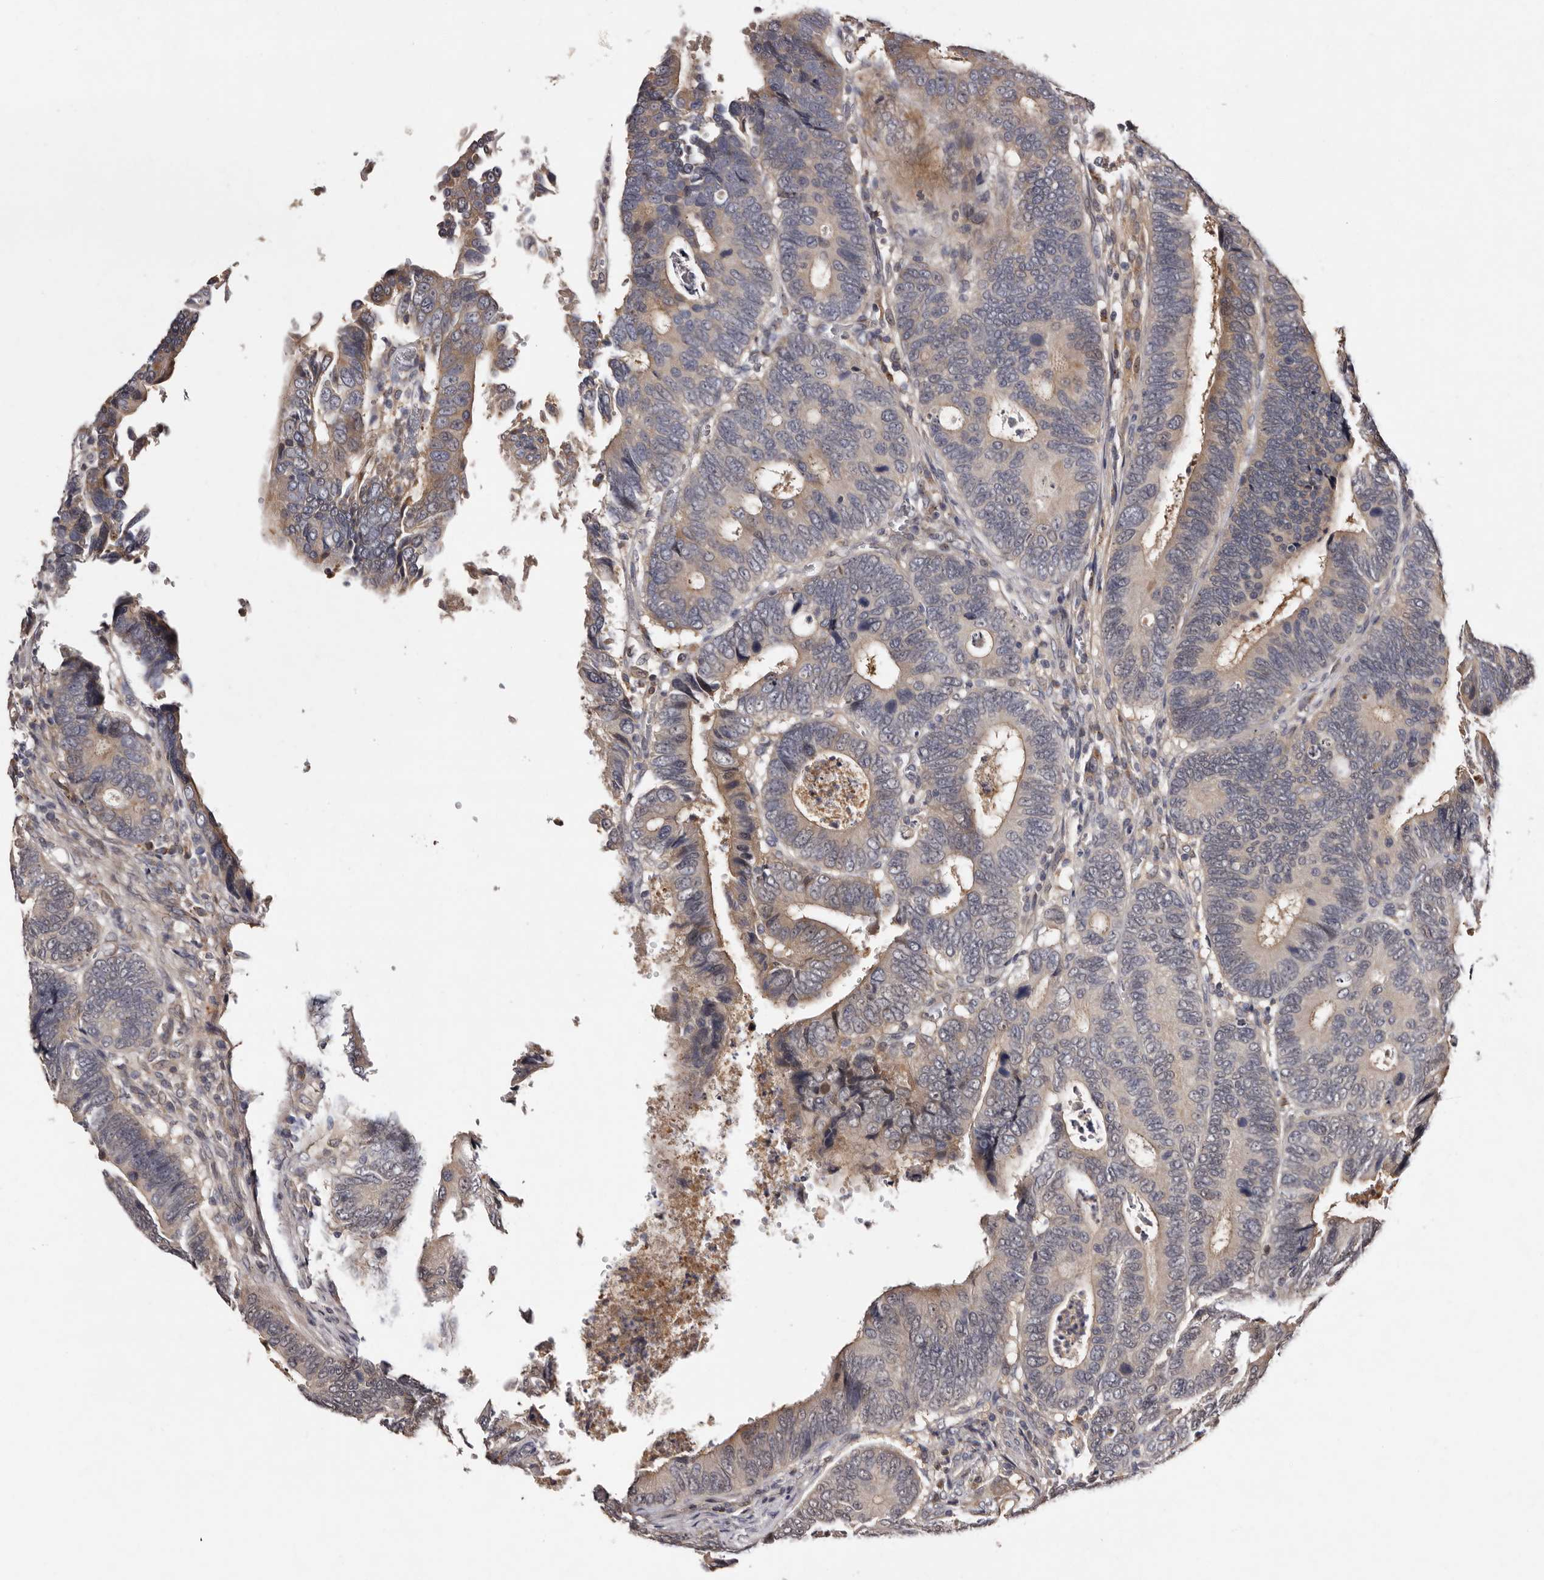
{"staining": {"intensity": "weak", "quantity": "<25%", "location": "cytoplasmic/membranous"}, "tissue": "colorectal cancer", "cell_type": "Tumor cells", "image_type": "cancer", "snomed": [{"axis": "morphology", "description": "Adenocarcinoma, NOS"}, {"axis": "topography", "description": "Colon"}], "caption": "Colorectal adenocarcinoma was stained to show a protein in brown. There is no significant staining in tumor cells.", "gene": "DNPH1", "patient": {"sex": "male", "age": 72}}